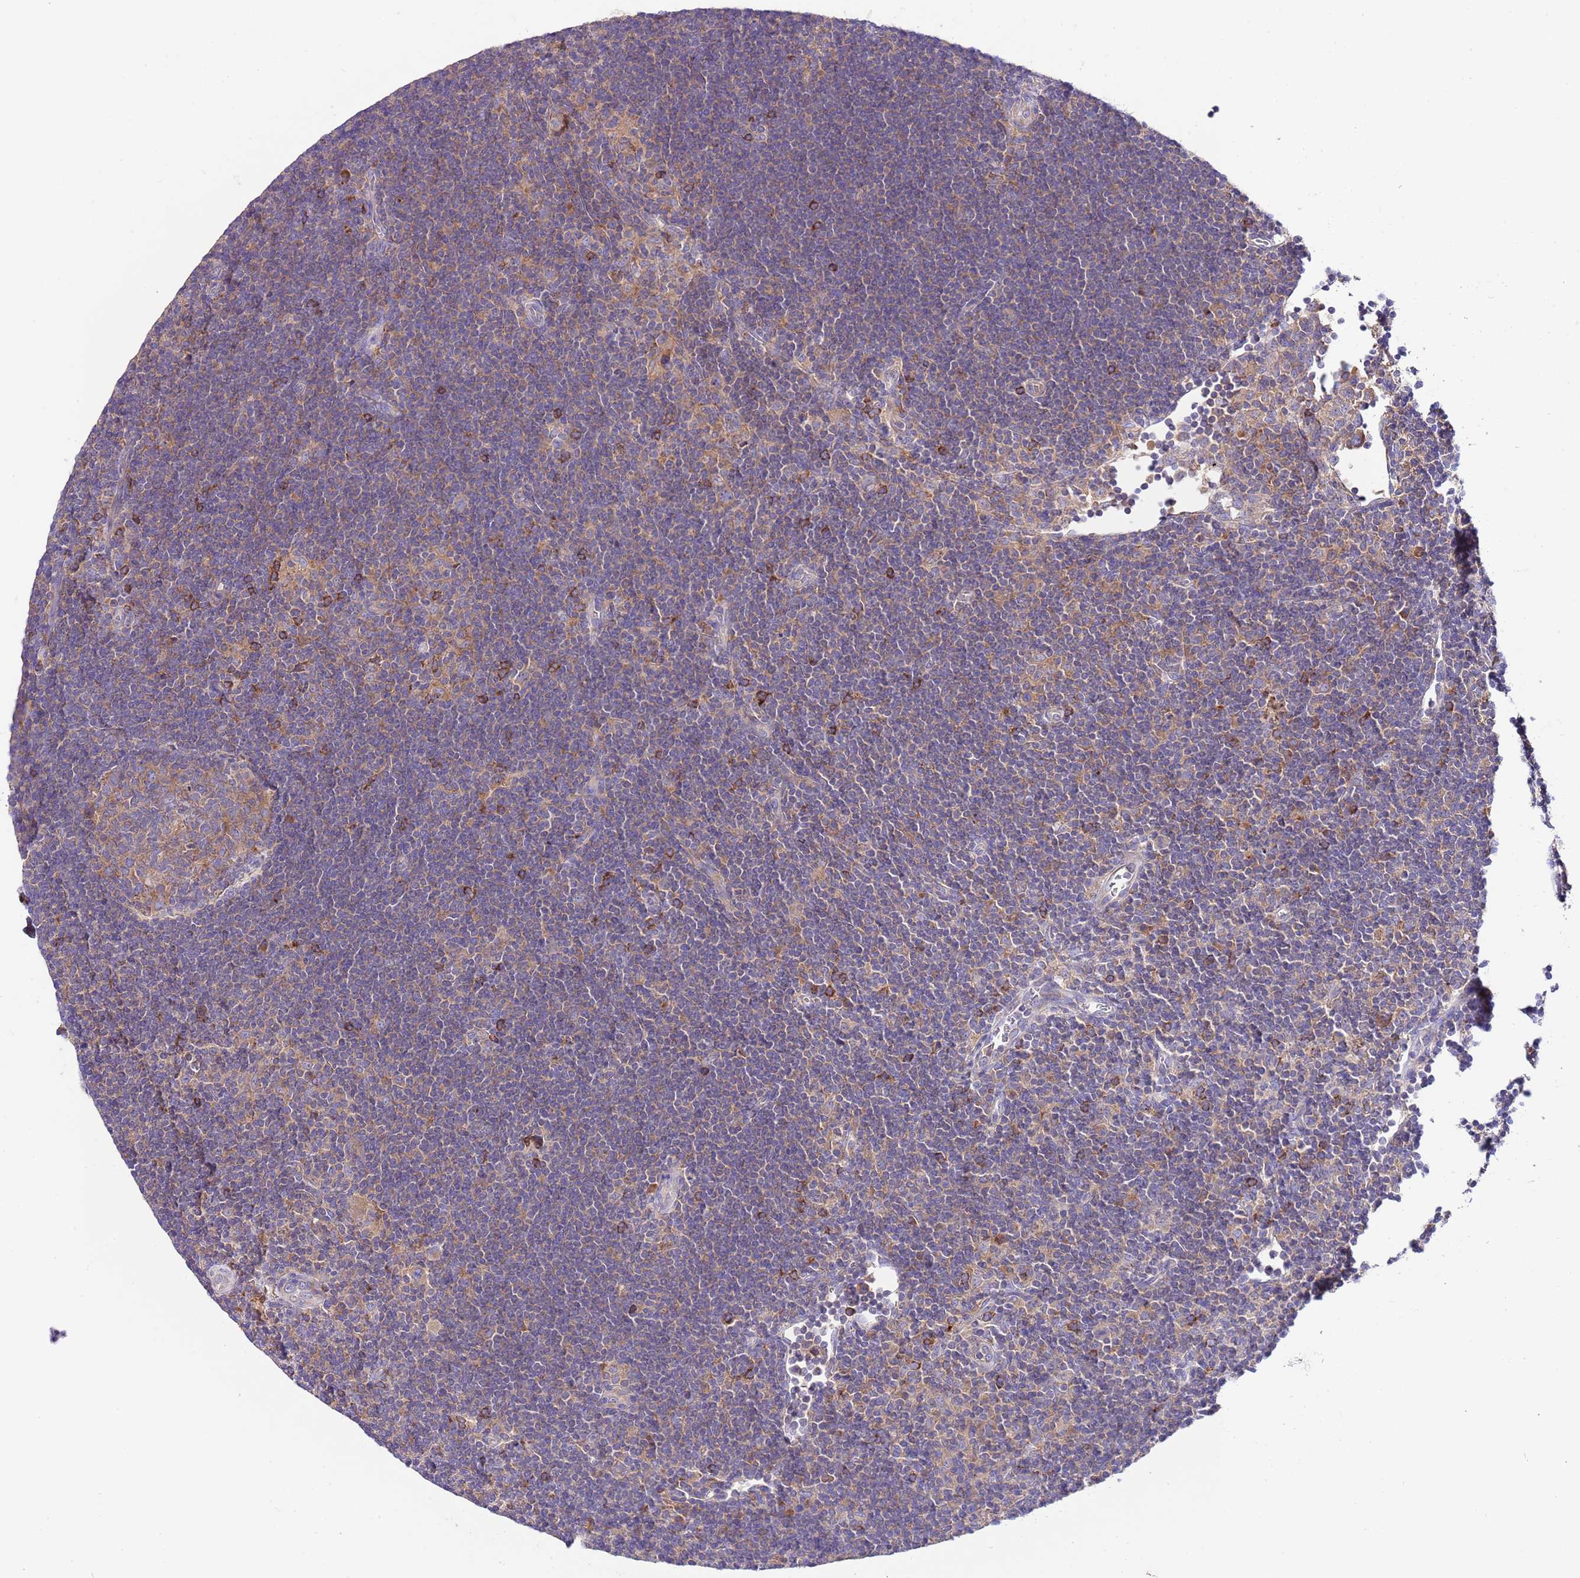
{"staining": {"intensity": "negative", "quantity": "none", "location": "none"}, "tissue": "lymphoma", "cell_type": "Tumor cells", "image_type": "cancer", "snomed": [{"axis": "morphology", "description": "Hodgkin's disease, NOS"}, {"axis": "topography", "description": "Lymph node"}], "caption": "Human lymphoma stained for a protein using IHC exhibits no positivity in tumor cells.", "gene": "RPS10", "patient": {"sex": "female", "age": 57}}